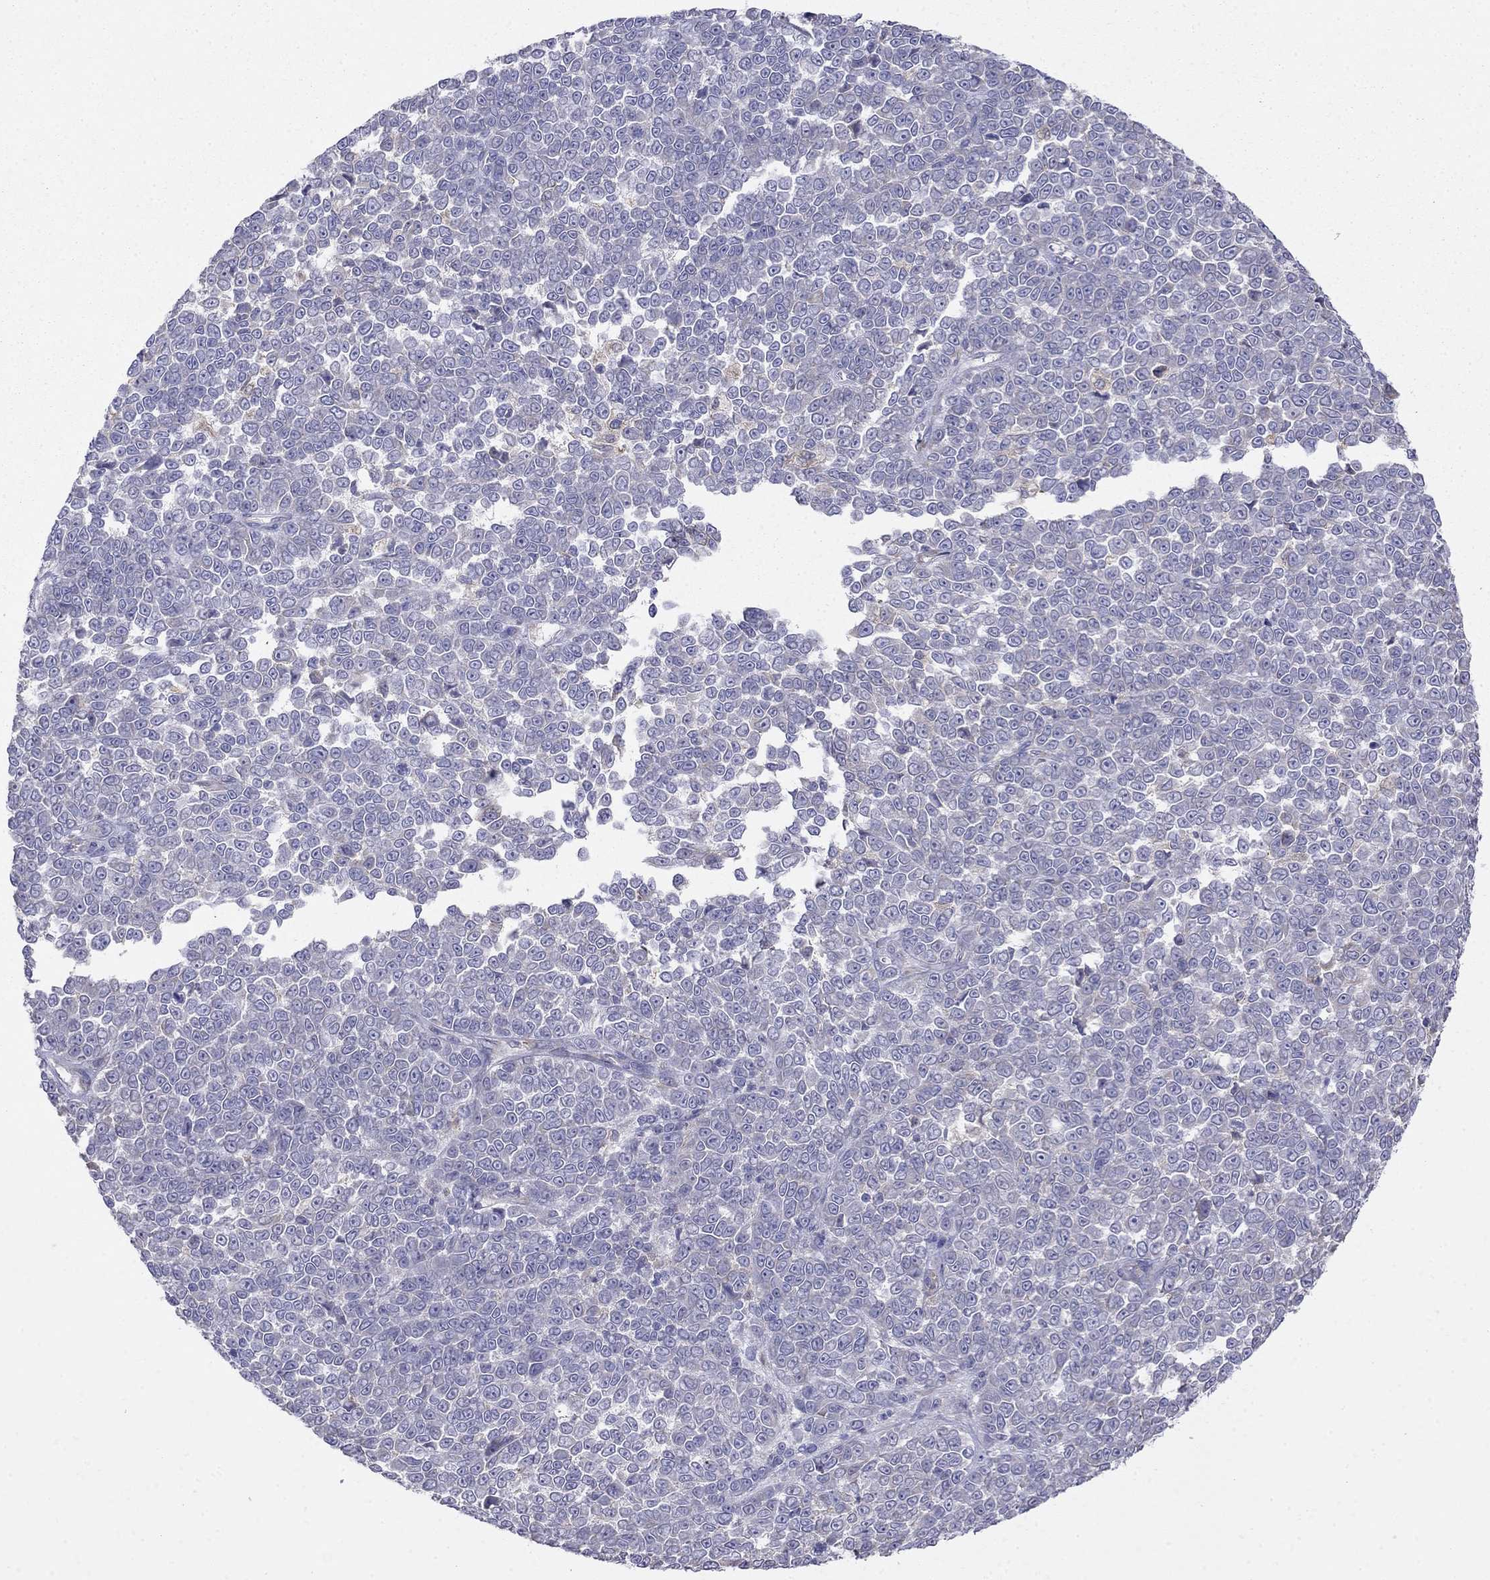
{"staining": {"intensity": "negative", "quantity": "none", "location": "none"}, "tissue": "melanoma", "cell_type": "Tumor cells", "image_type": "cancer", "snomed": [{"axis": "morphology", "description": "Malignant melanoma, NOS"}, {"axis": "topography", "description": "Skin"}], "caption": "There is no significant positivity in tumor cells of melanoma.", "gene": "LONRF2", "patient": {"sex": "female", "age": 95}}